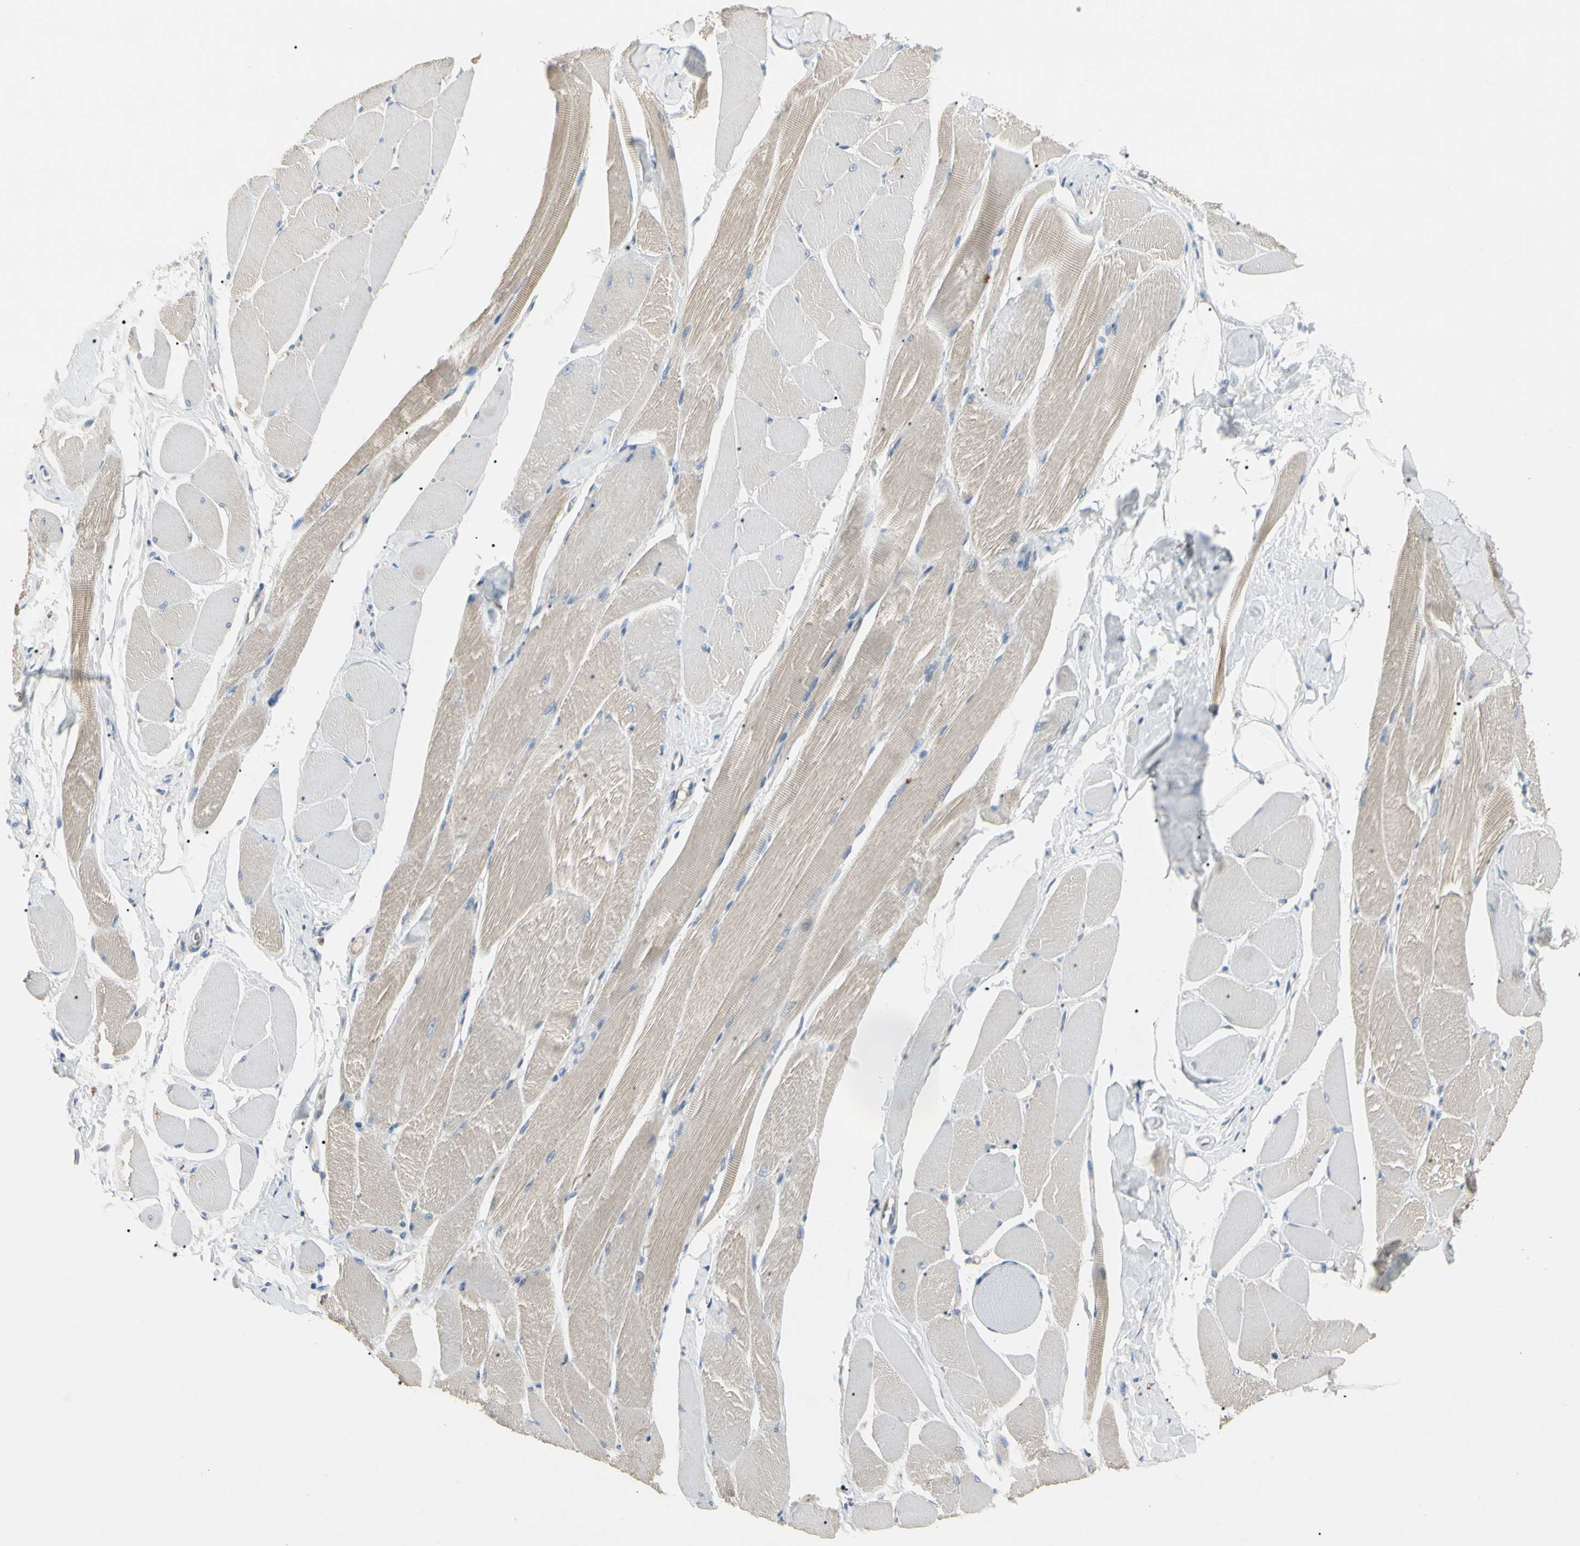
{"staining": {"intensity": "weak", "quantity": "25%-75%", "location": "cytoplasmic/membranous"}, "tissue": "skeletal muscle", "cell_type": "Myocytes", "image_type": "normal", "snomed": [{"axis": "morphology", "description": "Normal tissue, NOS"}, {"axis": "topography", "description": "Skeletal muscle"}, {"axis": "topography", "description": "Peripheral nerve tissue"}], "caption": "Immunohistochemistry (IHC) of normal skeletal muscle shows low levels of weak cytoplasmic/membranous staining in about 25%-75% of myocytes. Using DAB (brown) and hematoxylin (blue) stains, captured at high magnification using brightfield microscopy.", "gene": "PRSS21", "patient": {"sex": "female", "age": 84}}